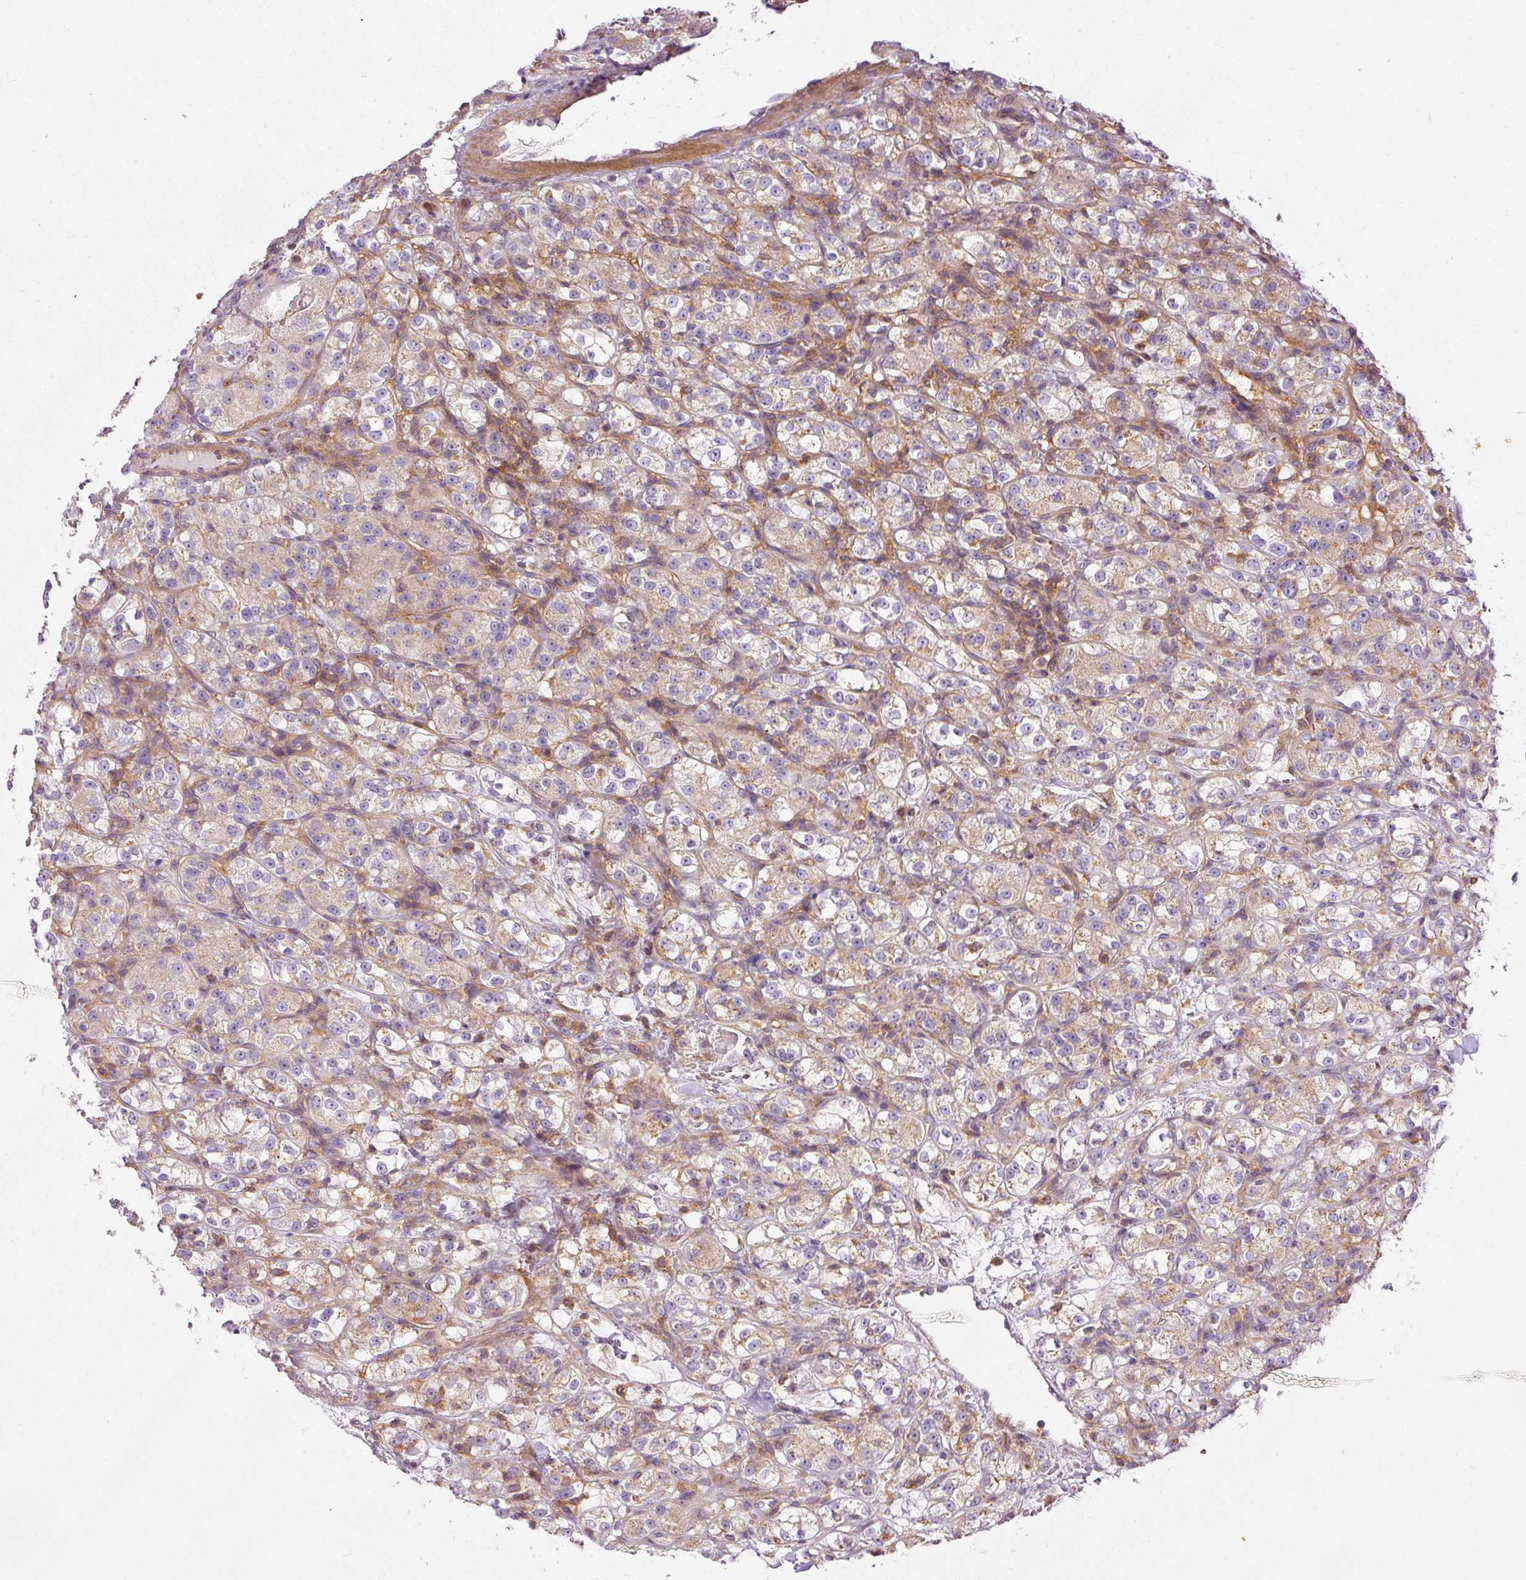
{"staining": {"intensity": "negative", "quantity": "none", "location": "none"}, "tissue": "renal cancer", "cell_type": "Tumor cells", "image_type": "cancer", "snomed": [{"axis": "morphology", "description": "Normal tissue, NOS"}, {"axis": "morphology", "description": "Adenocarcinoma, NOS"}, {"axis": "topography", "description": "Kidney"}], "caption": "The histopathology image demonstrates no staining of tumor cells in renal adenocarcinoma.", "gene": "TBC1D2B", "patient": {"sex": "male", "age": 61}}